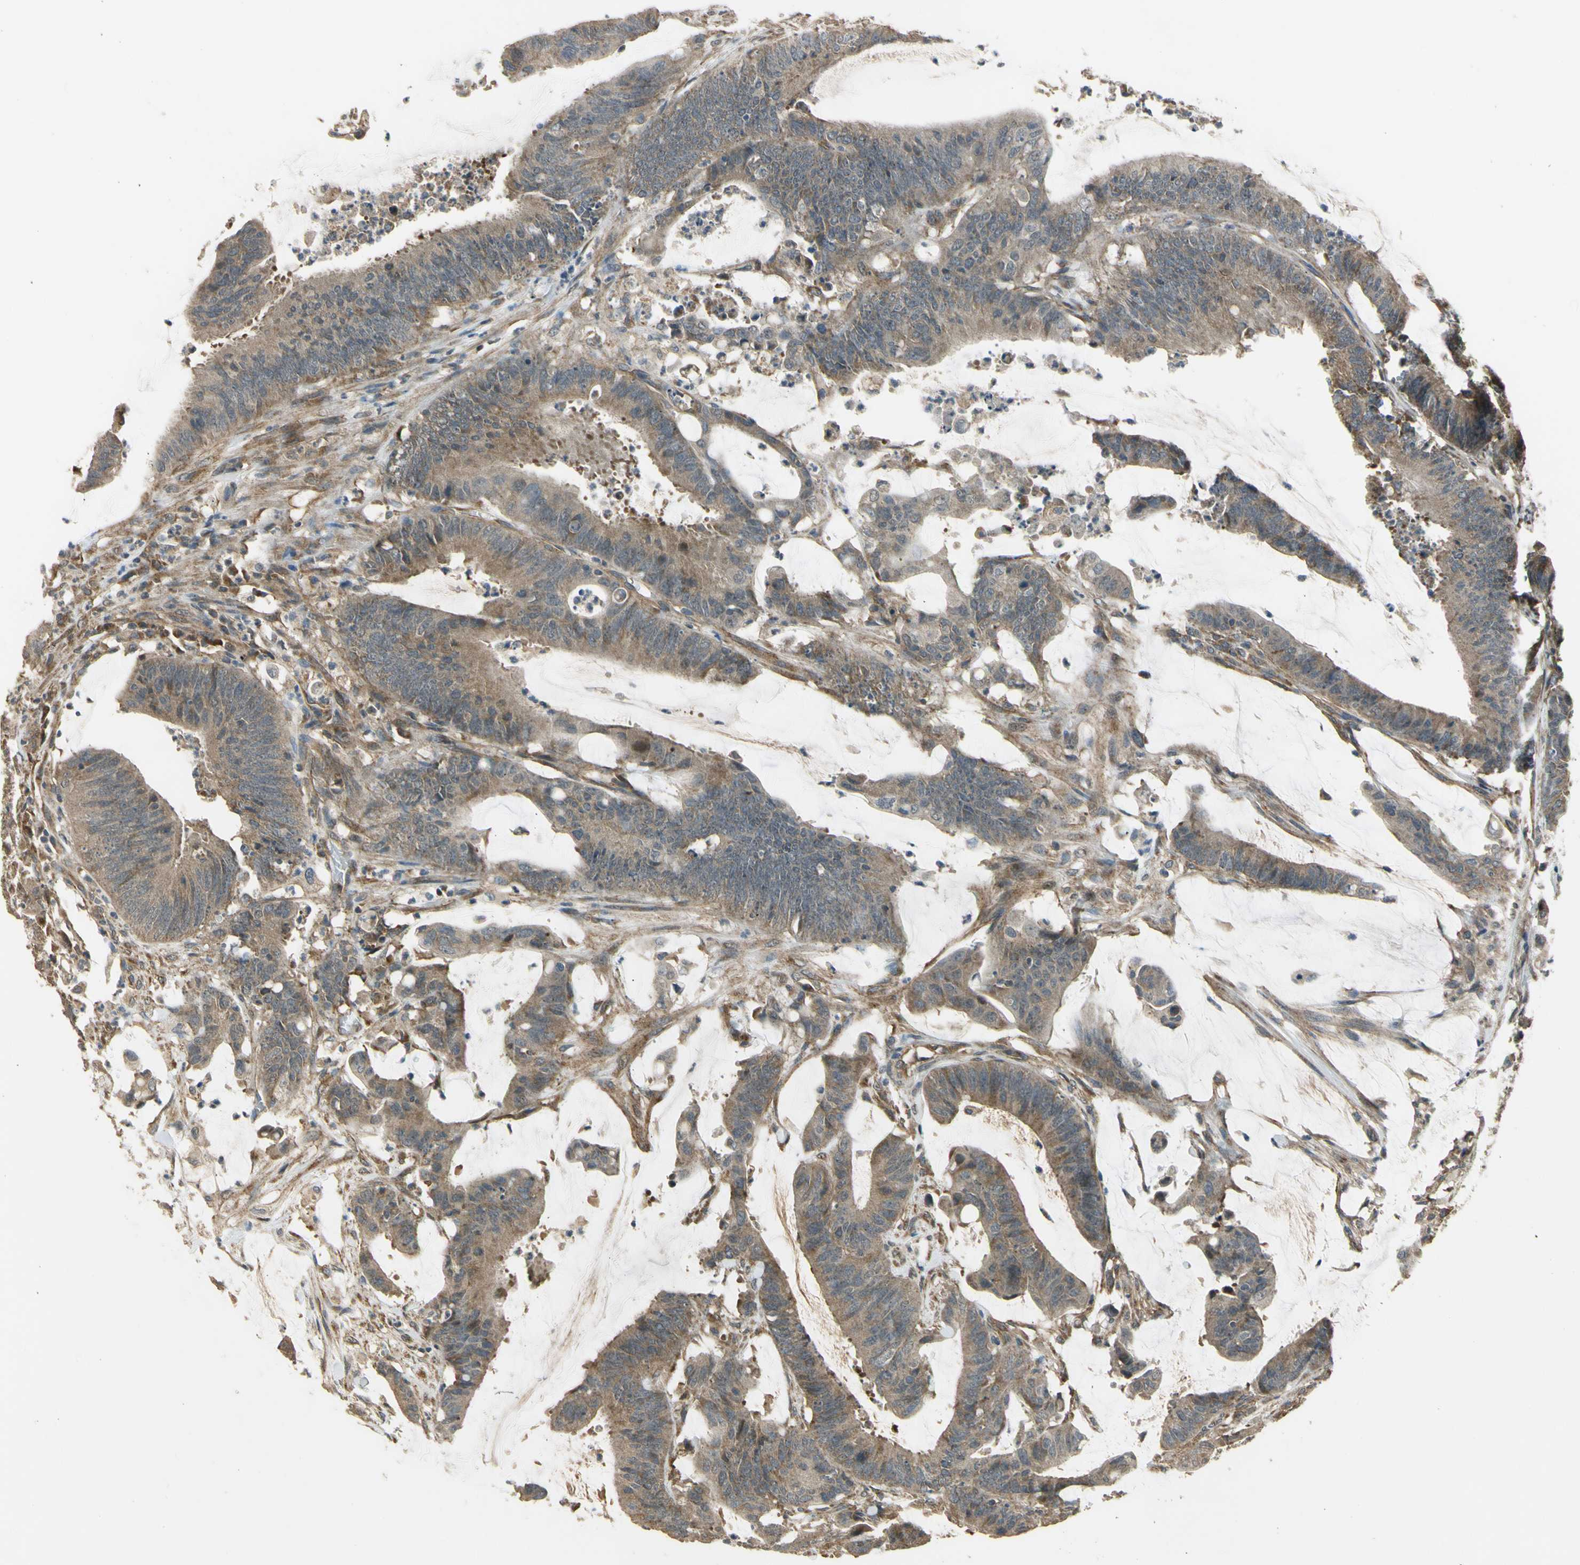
{"staining": {"intensity": "moderate", "quantity": ">75%", "location": "cytoplasmic/membranous"}, "tissue": "colorectal cancer", "cell_type": "Tumor cells", "image_type": "cancer", "snomed": [{"axis": "morphology", "description": "Adenocarcinoma, NOS"}, {"axis": "topography", "description": "Rectum"}], "caption": "Moderate cytoplasmic/membranous positivity for a protein is present in approximately >75% of tumor cells of colorectal cancer (adenocarcinoma) using IHC.", "gene": "EFNB2", "patient": {"sex": "female", "age": 66}}